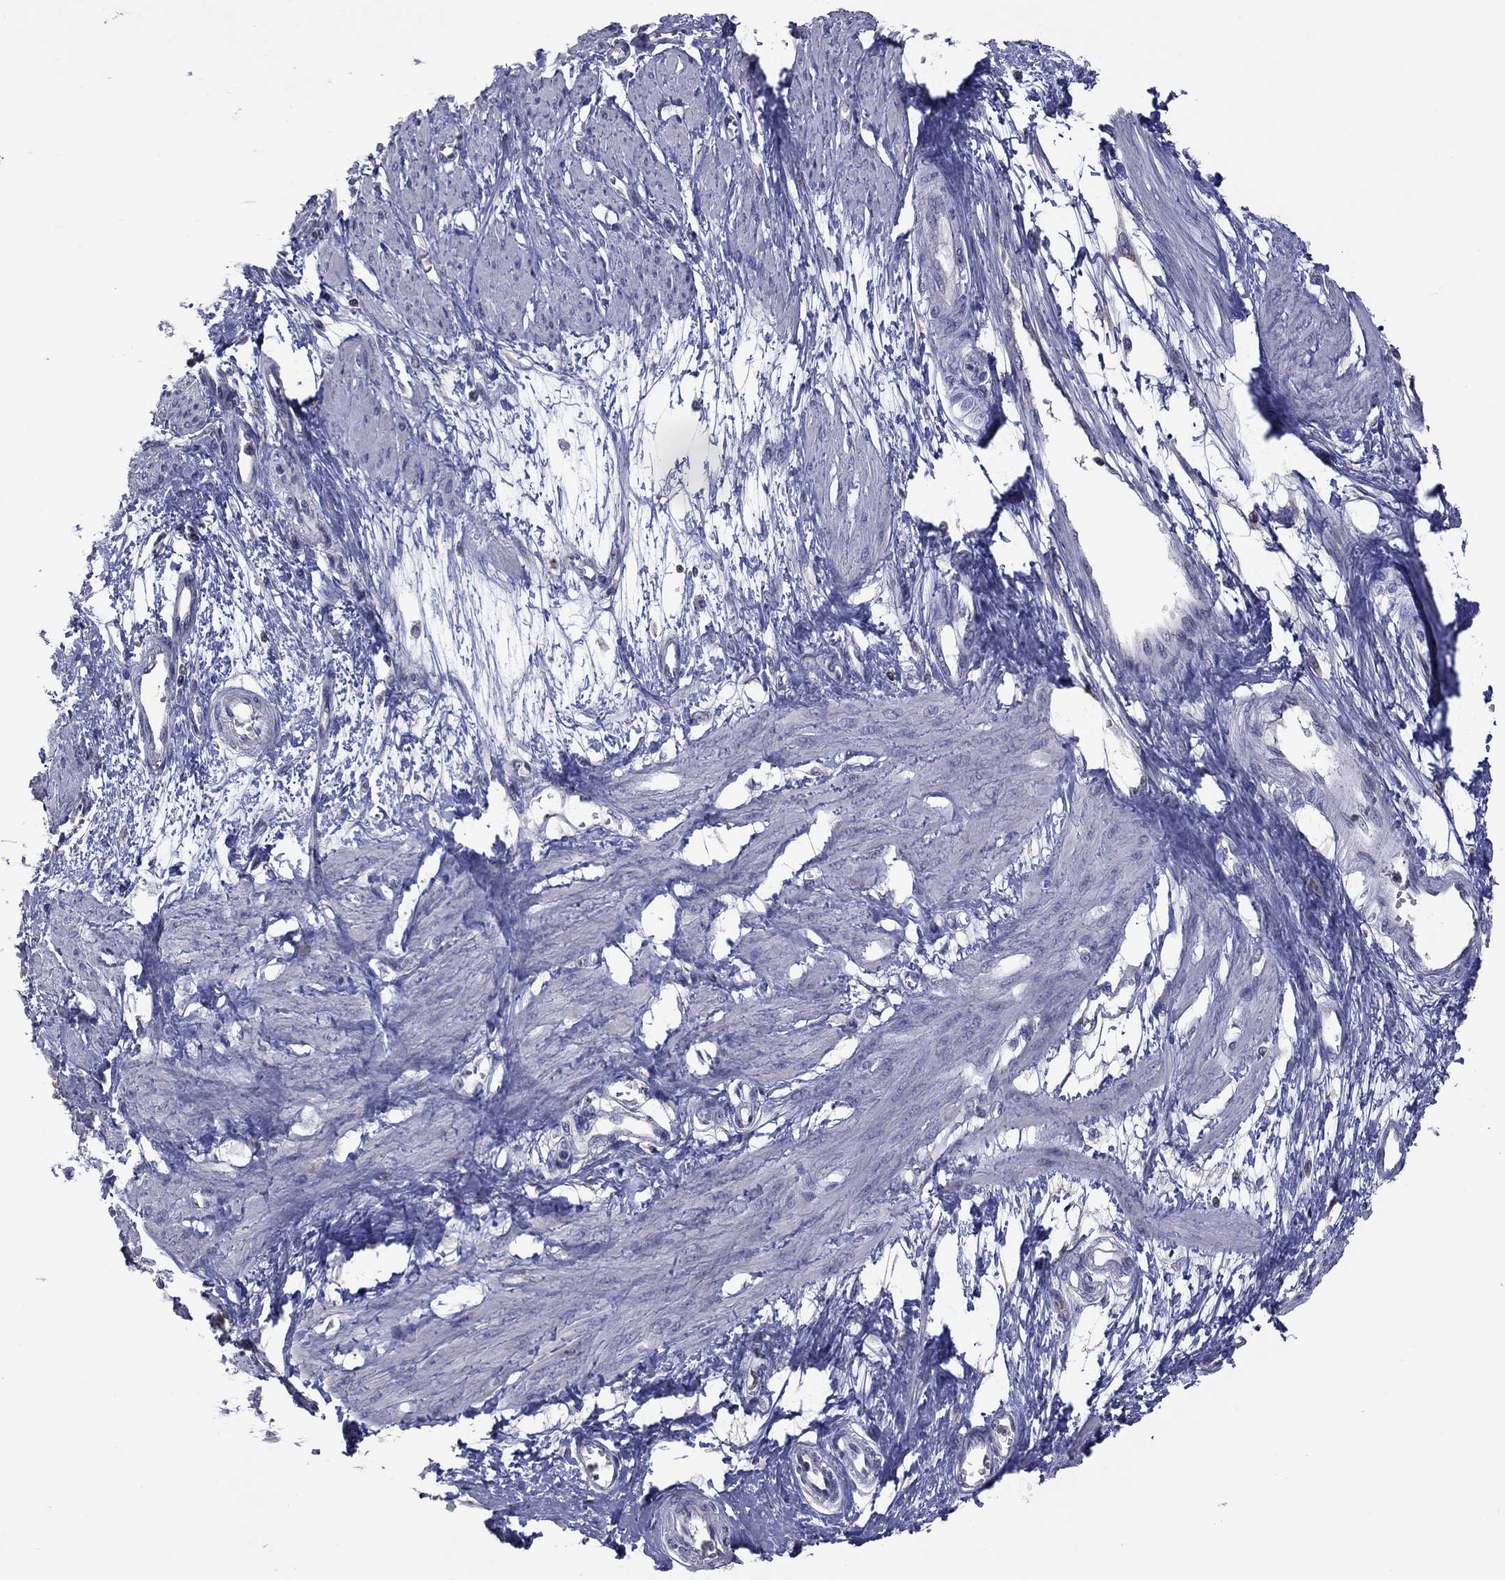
{"staining": {"intensity": "negative", "quantity": "none", "location": "none"}, "tissue": "smooth muscle", "cell_type": "Smooth muscle cells", "image_type": "normal", "snomed": [{"axis": "morphology", "description": "Normal tissue, NOS"}, {"axis": "topography", "description": "Smooth muscle"}, {"axis": "topography", "description": "Uterus"}], "caption": "The immunohistochemistry image has no significant positivity in smooth muscle cells of smooth muscle.", "gene": "ENSG00000288520", "patient": {"sex": "female", "age": 39}}